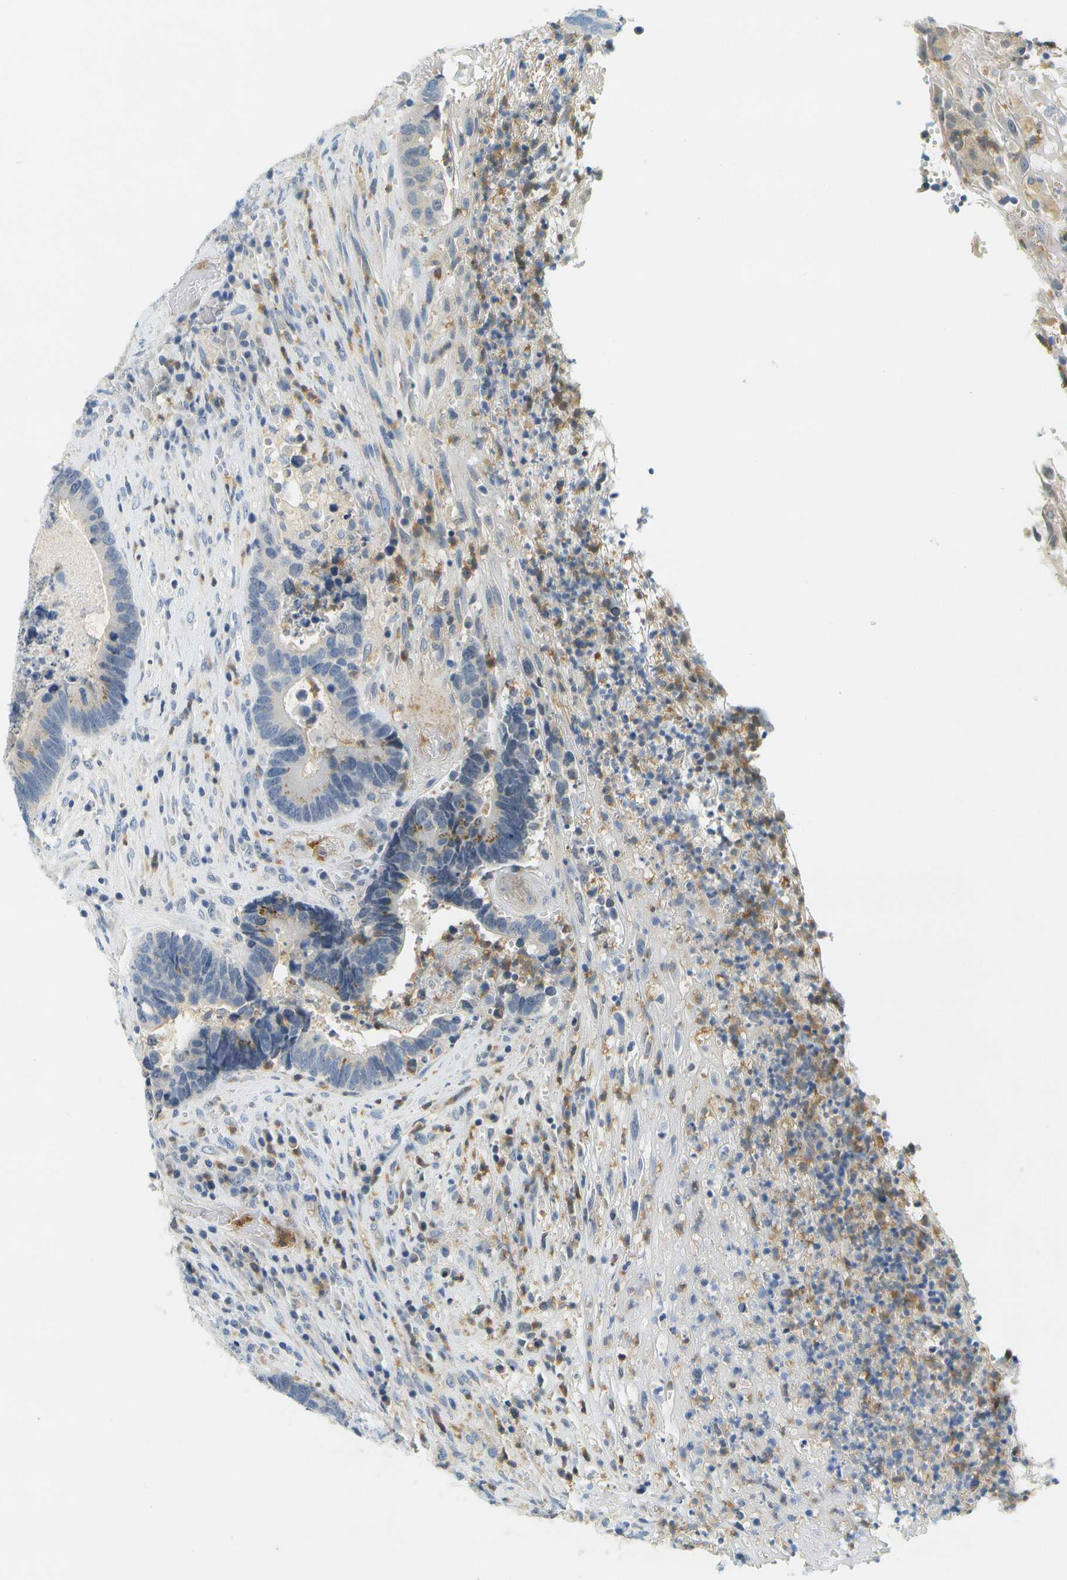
{"staining": {"intensity": "weak", "quantity": "<25%", "location": "cytoplasmic/membranous"}, "tissue": "colorectal cancer", "cell_type": "Tumor cells", "image_type": "cancer", "snomed": [{"axis": "morphology", "description": "Adenocarcinoma, NOS"}, {"axis": "topography", "description": "Rectum"}], "caption": "The photomicrograph demonstrates no staining of tumor cells in adenocarcinoma (colorectal).", "gene": "RASGRP2", "patient": {"sex": "female", "age": 89}}